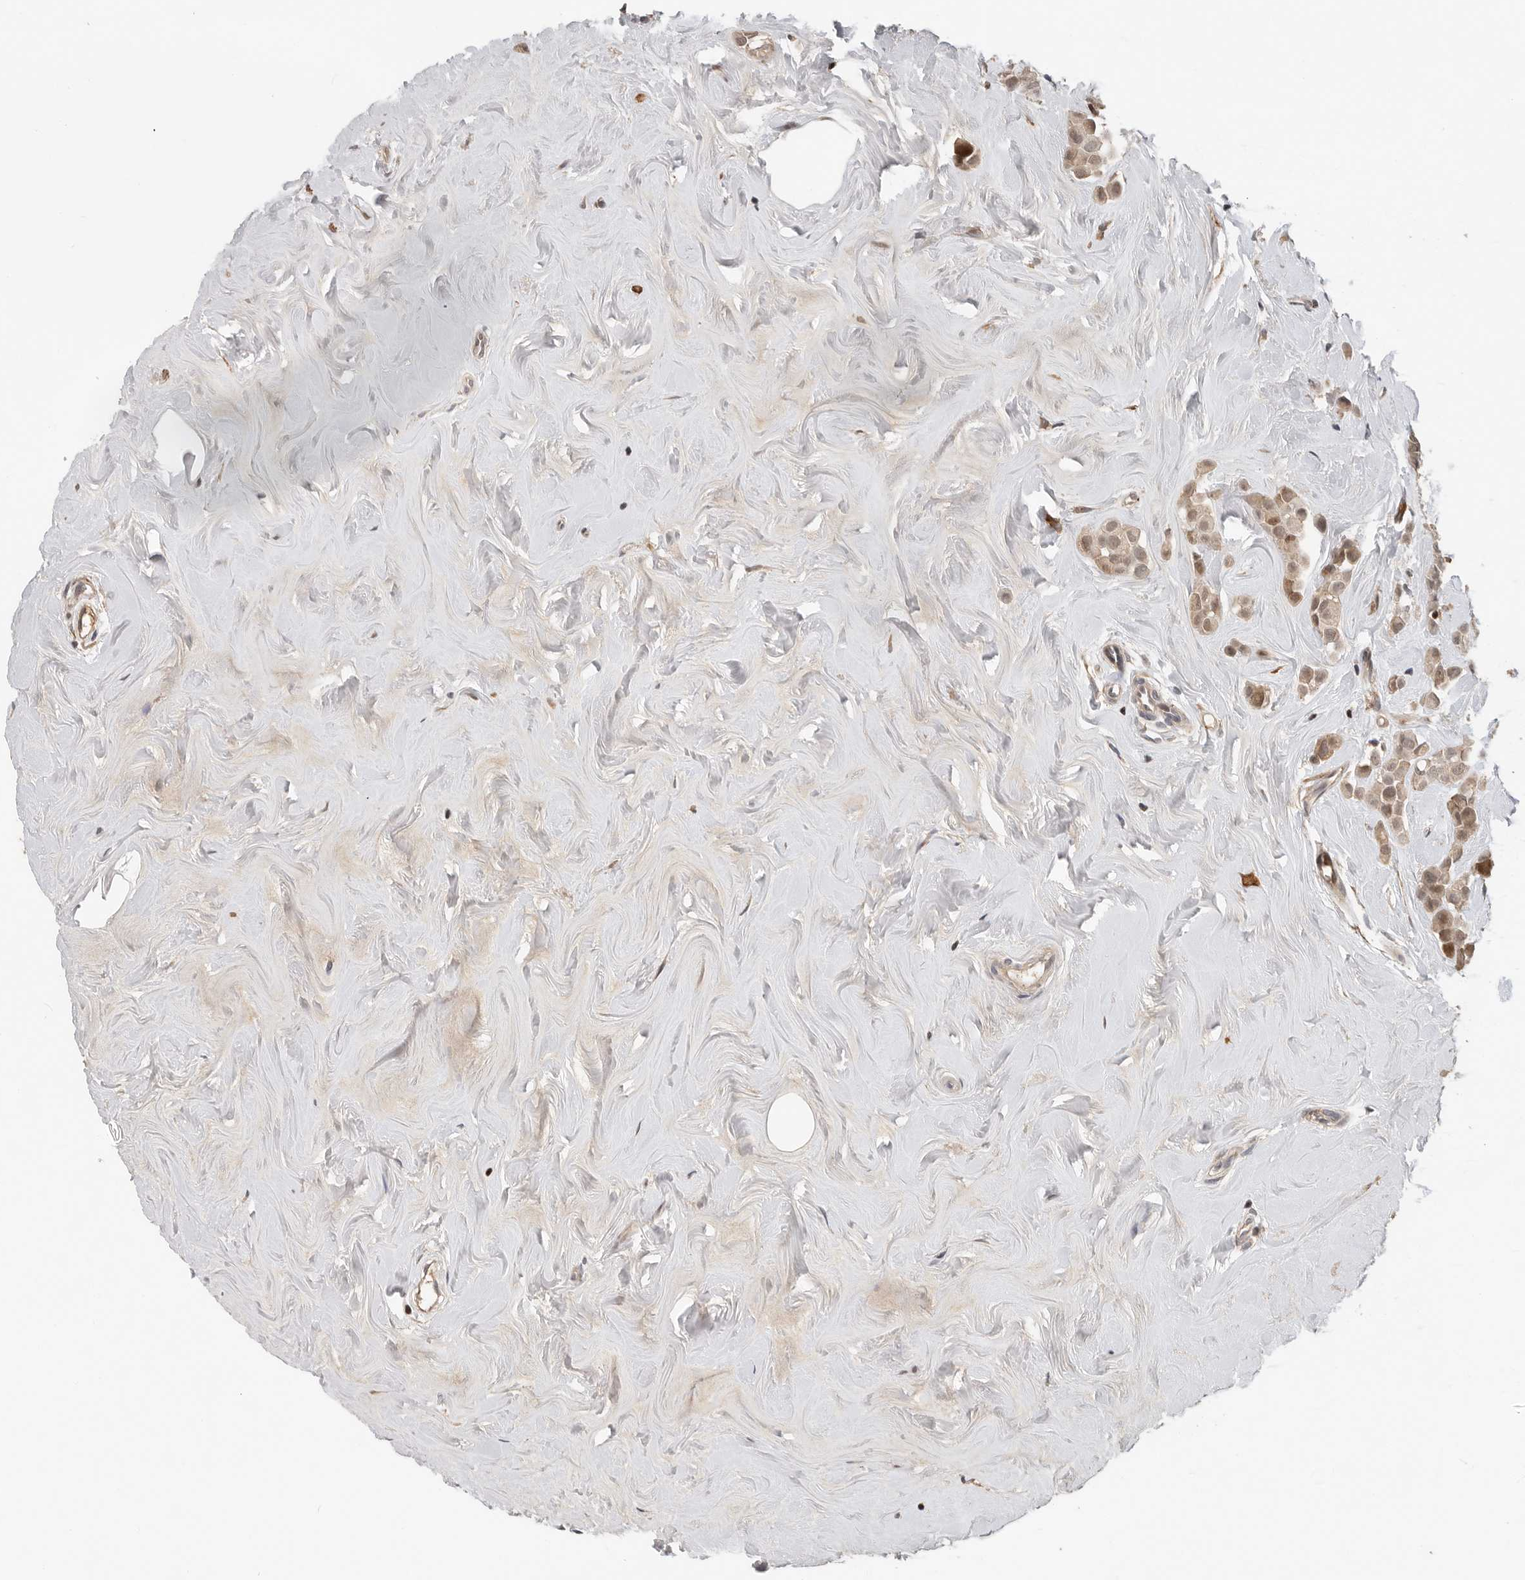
{"staining": {"intensity": "moderate", "quantity": ">75%", "location": "cytoplasmic/membranous,nuclear"}, "tissue": "breast cancer", "cell_type": "Tumor cells", "image_type": "cancer", "snomed": [{"axis": "morphology", "description": "Lobular carcinoma"}, {"axis": "topography", "description": "Breast"}], "caption": "Immunohistochemistry (IHC) (DAB (3,3'-diaminobenzidine)) staining of human breast cancer exhibits moderate cytoplasmic/membranous and nuclear protein positivity in about >75% of tumor cells. The staining was performed using DAB, with brown indicating positive protein expression. Nuclei are stained blue with hematoxylin.", "gene": "HENMT1", "patient": {"sex": "female", "age": 47}}